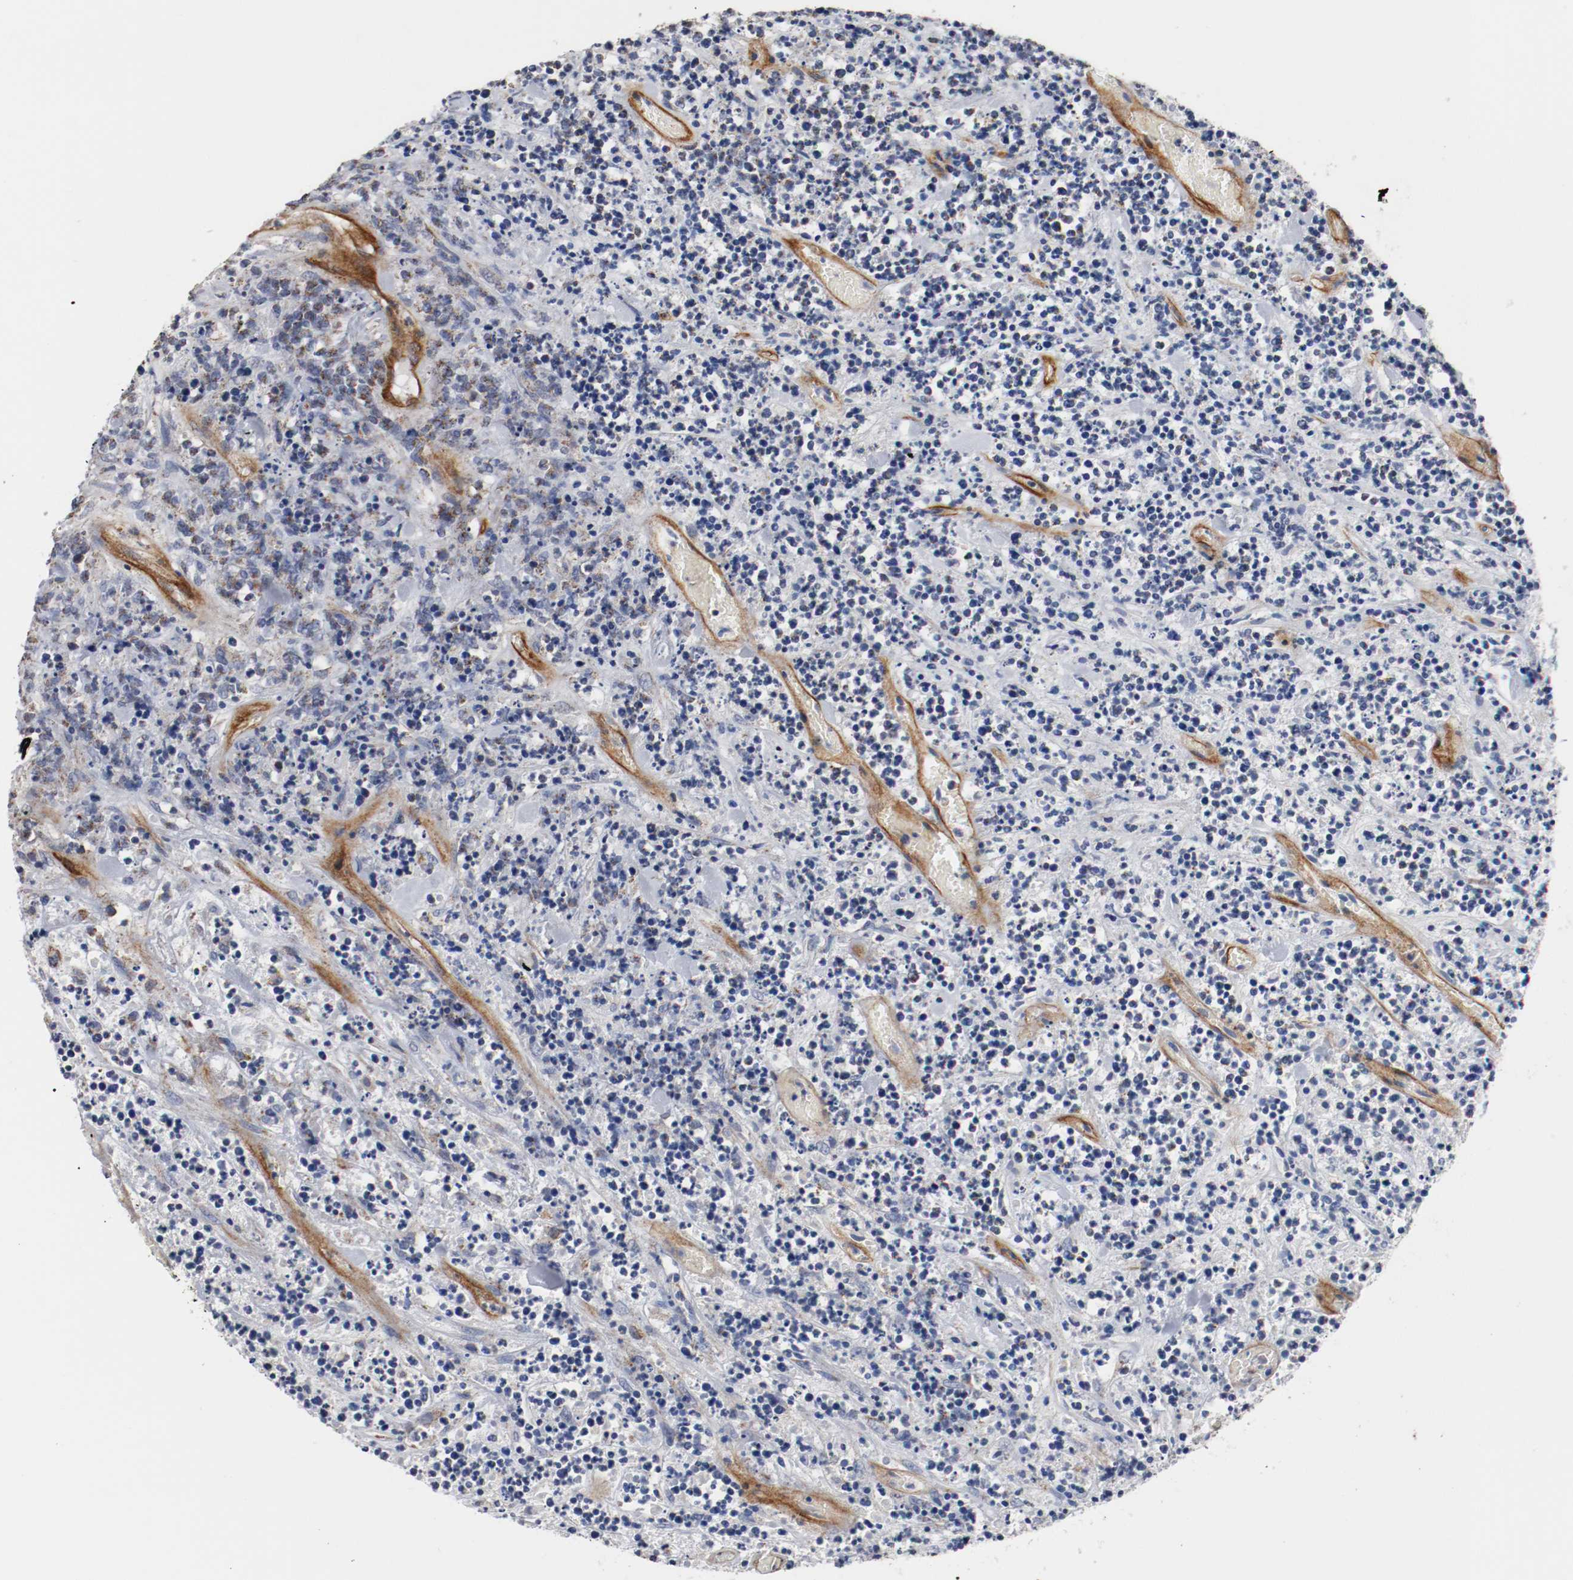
{"staining": {"intensity": "negative", "quantity": "none", "location": "none"}, "tissue": "lymphoma", "cell_type": "Tumor cells", "image_type": "cancer", "snomed": [{"axis": "morphology", "description": "Malignant lymphoma, non-Hodgkin's type, High grade"}, {"axis": "topography", "description": "Soft tissue"}], "caption": "An immunohistochemistry (IHC) photomicrograph of lymphoma is shown. There is no staining in tumor cells of lymphoma.", "gene": "TUBD1", "patient": {"sex": "male", "age": 18}}